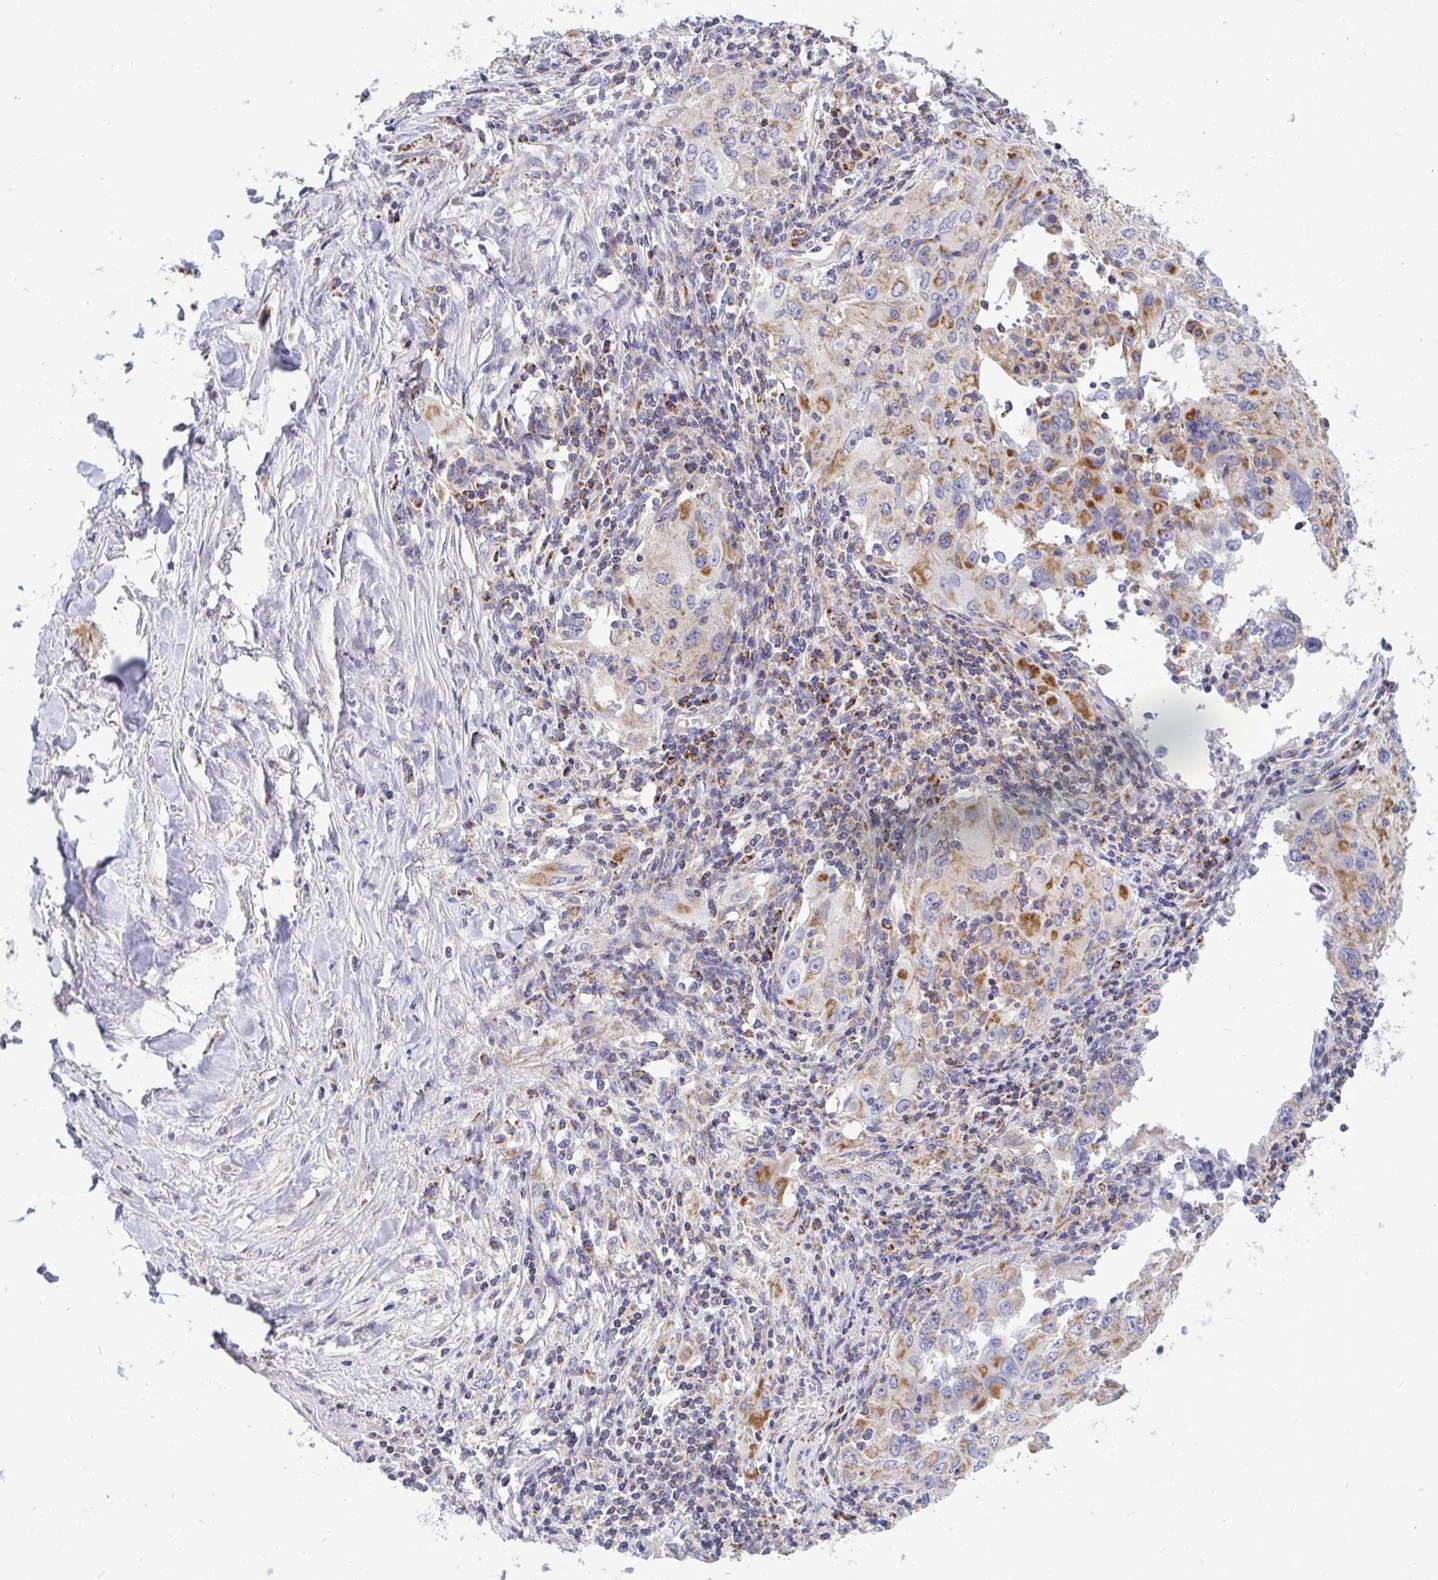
{"staining": {"intensity": "moderate", "quantity": "<25%", "location": "cytoplasmic/membranous"}, "tissue": "lung cancer", "cell_type": "Tumor cells", "image_type": "cancer", "snomed": [{"axis": "morphology", "description": "Adenocarcinoma, NOS"}, {"axis": "morphology", "description": "Adenocarcinoma, metastatic, NOS"}, {"axis": "topography", "description": "Lymph node"}, {"axis": "topography", "description": "Lung"}], "caption": "Lung cancer stained with DAB immunohistochemistry reveals low levels of moderate cytoplasmic/membranous expression in approximately <25% of tumor cells.", "gene": "OR10R2", "patient": {"sex": "female", "age": 42}}